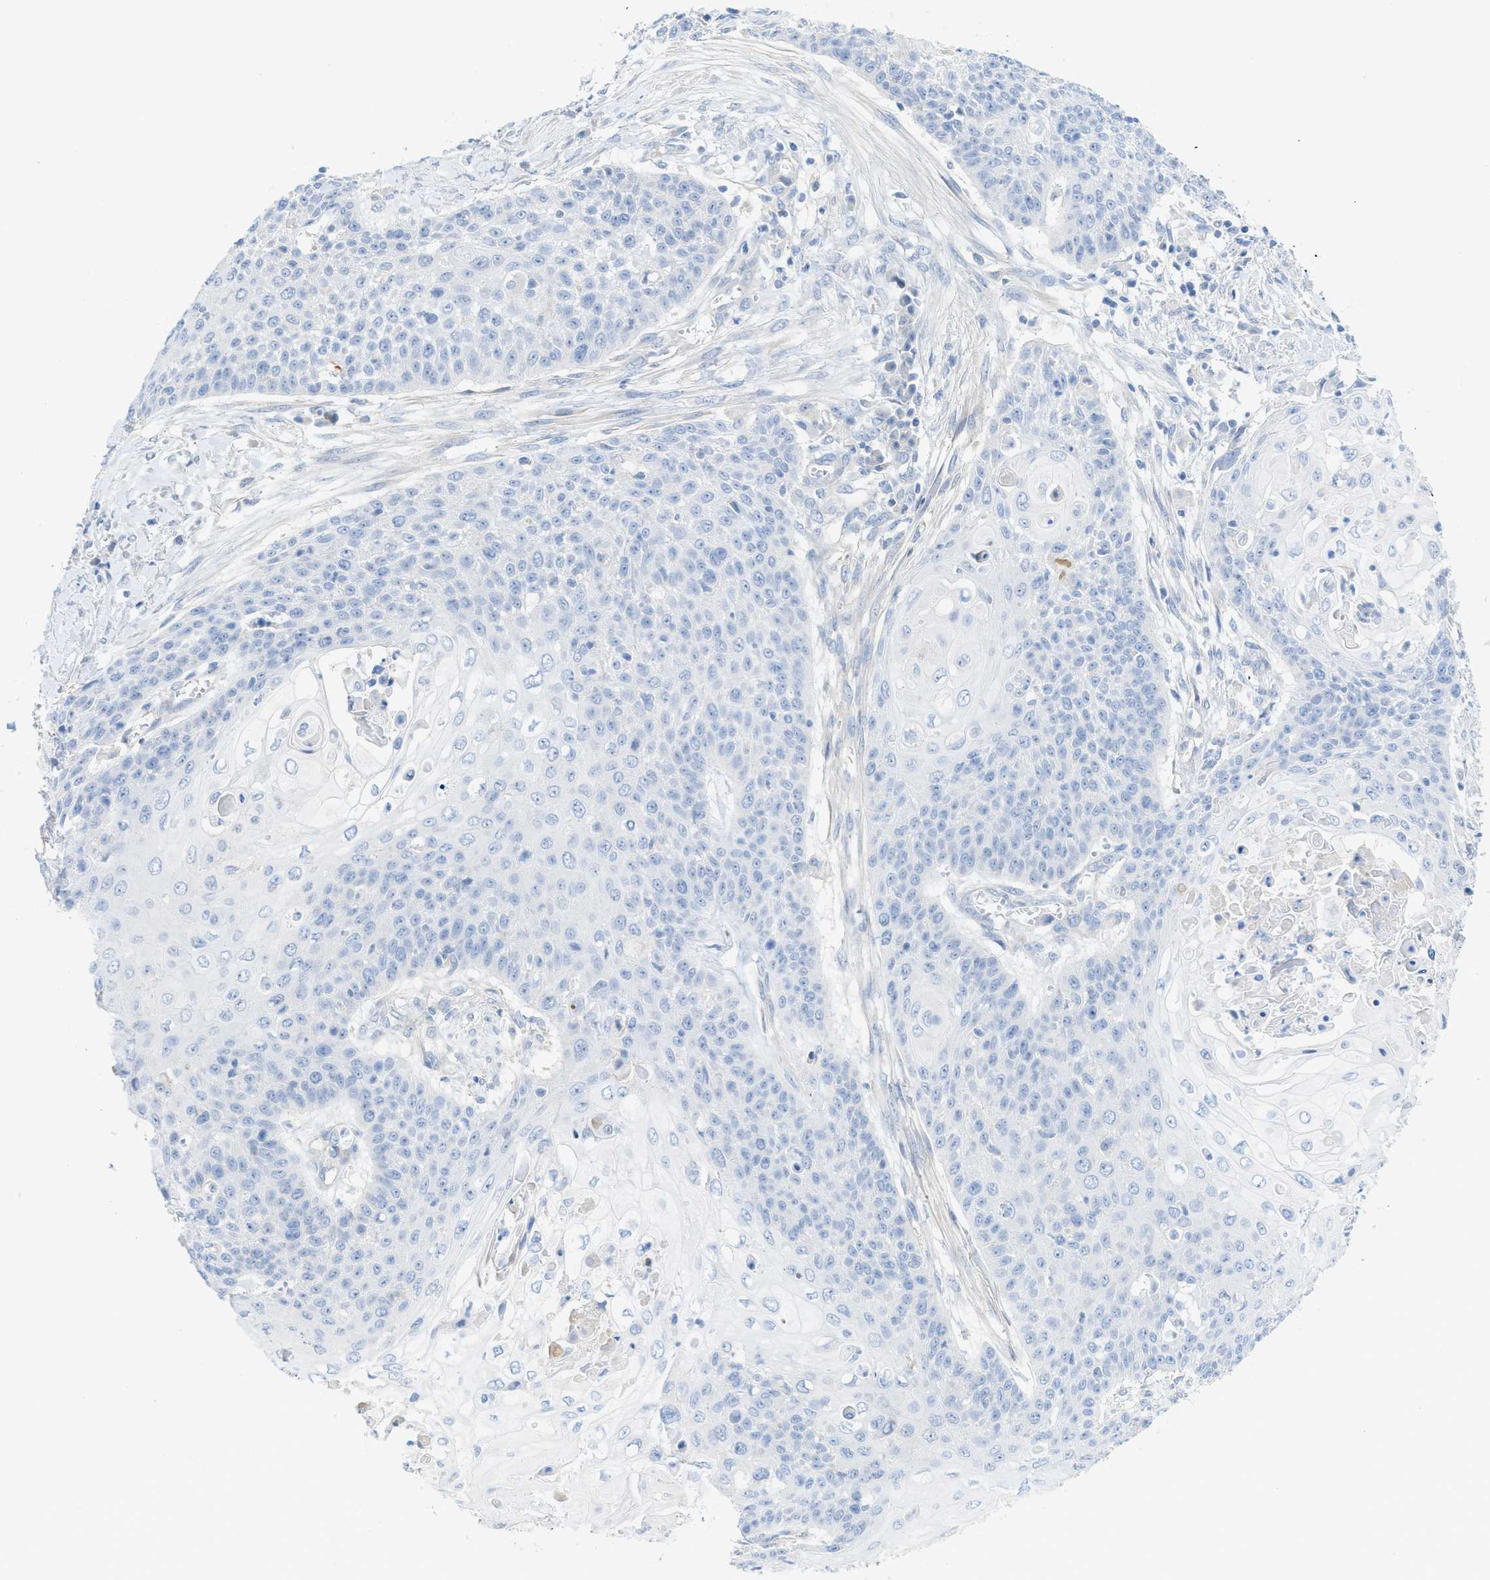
{"staining": {"intensity": "negative", "quantity": "none", "location": "none"}, "tissue": "cervical cancer", "cell_type": "Tumor cells", "image_type": "cancer", "snomed": [{"axis": "morphology", "description": "Squamous cell carcinoma, NOS"}, {"axis": "topography", "description": "Cervix"}], "caption": "This is an immunohistochemistry image of human cervical cancer. There is no expression in tumor cells.", "gene": "MYL3", "patient": {"sex": "female", "age": 39}}